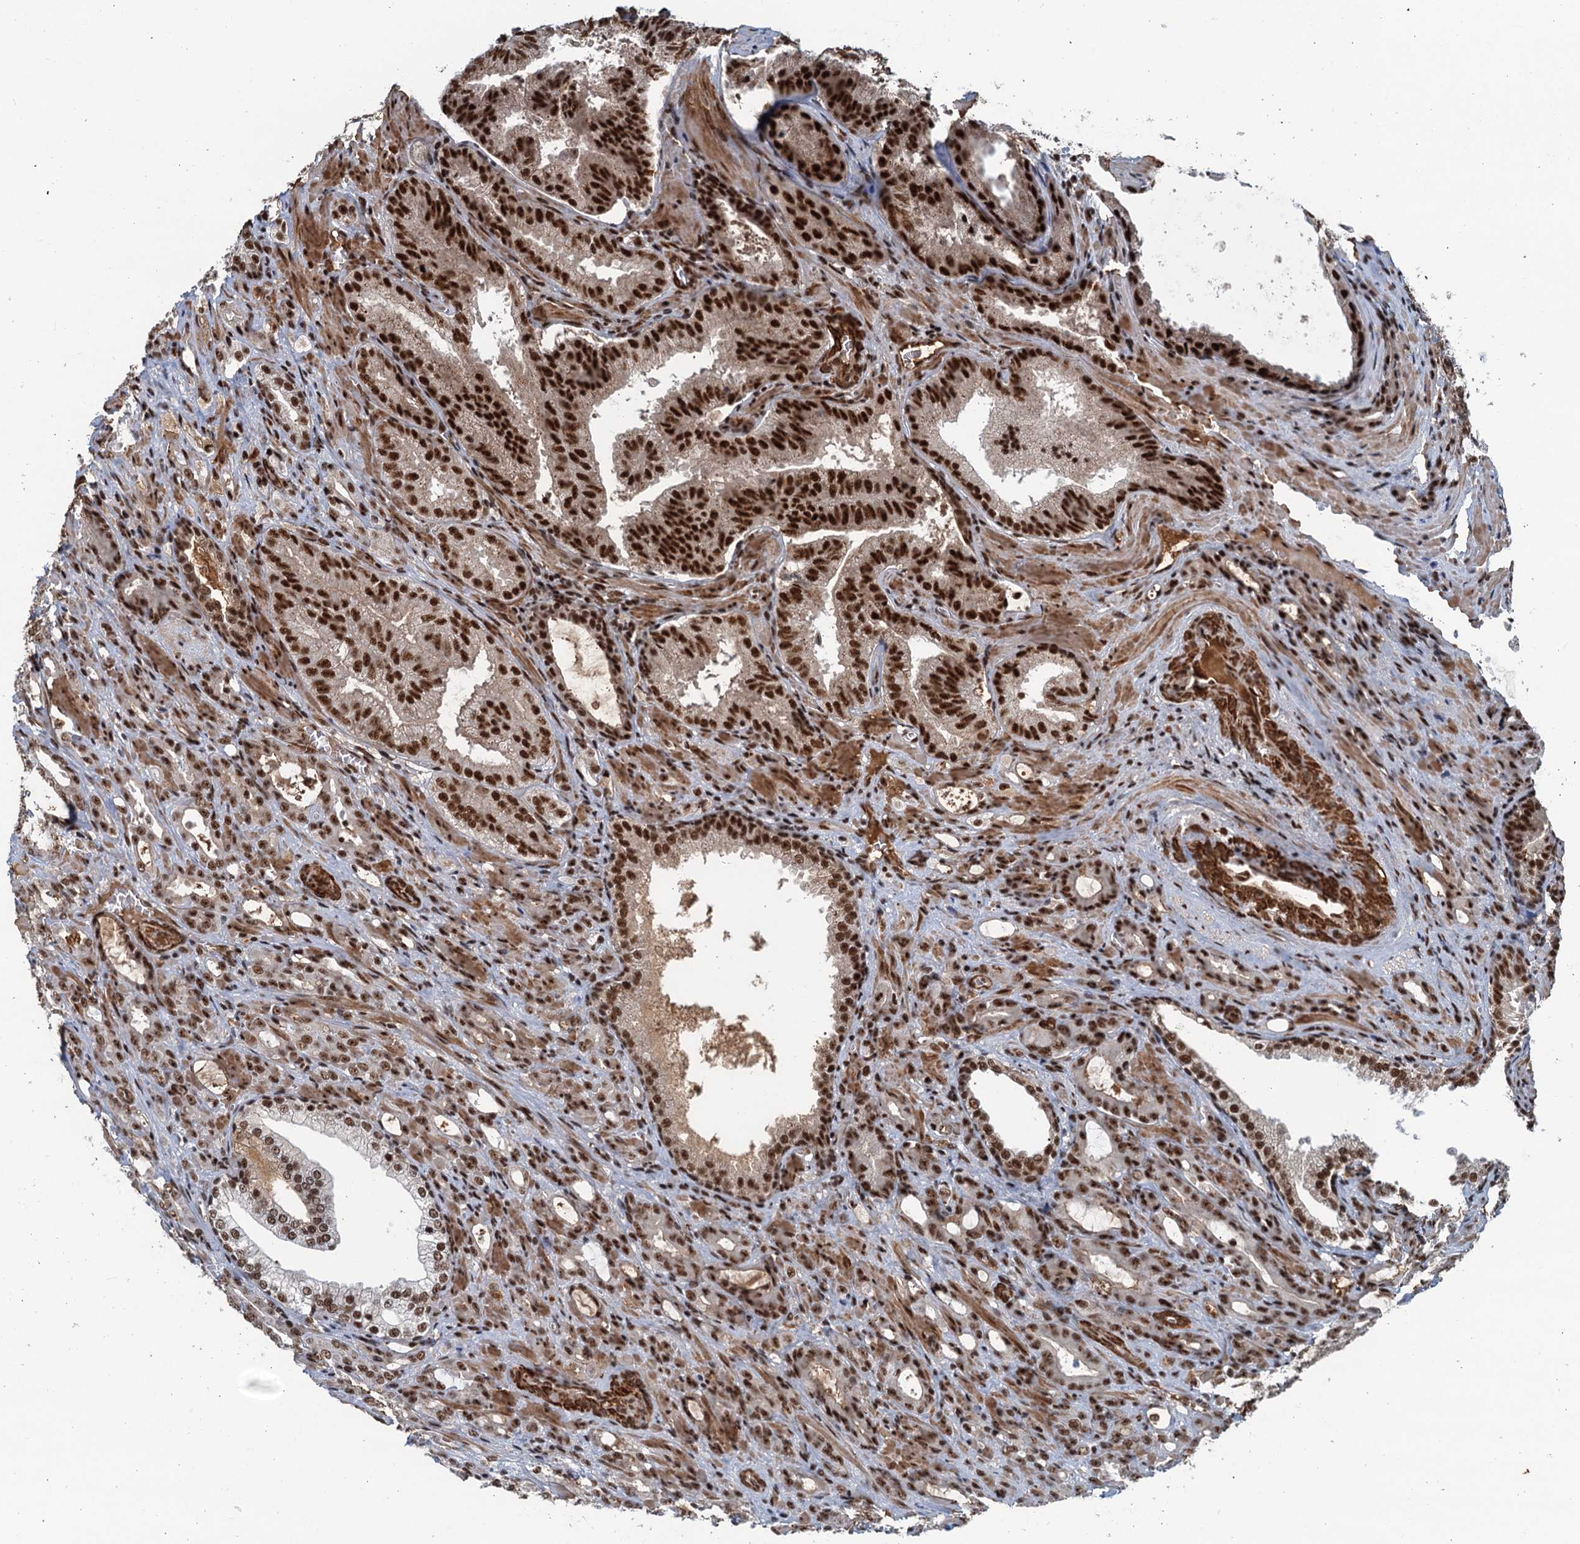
{"staining": {"intensity": "strong", "quantity": ">75%", "location": "nuclear"}, "tissue": "prostate cancer", "cell_type": "Tumor cells", "image_type": "cancer", "snomed": [{"axis": "morphology", "description": "Adenocarcinoma, High grade"}, {"axis": "topography", "description": "Prostate"}], "caption": "Tumor cells show high levels of strong nuclear expression in approximately >75% of cells in human prostate high-grade adenocarcinoma. The protein is shown in brown color, while the nuclei are stained blue.", "gene": "ZC3H18", "patient": {"sex": "male", "age": 72}}